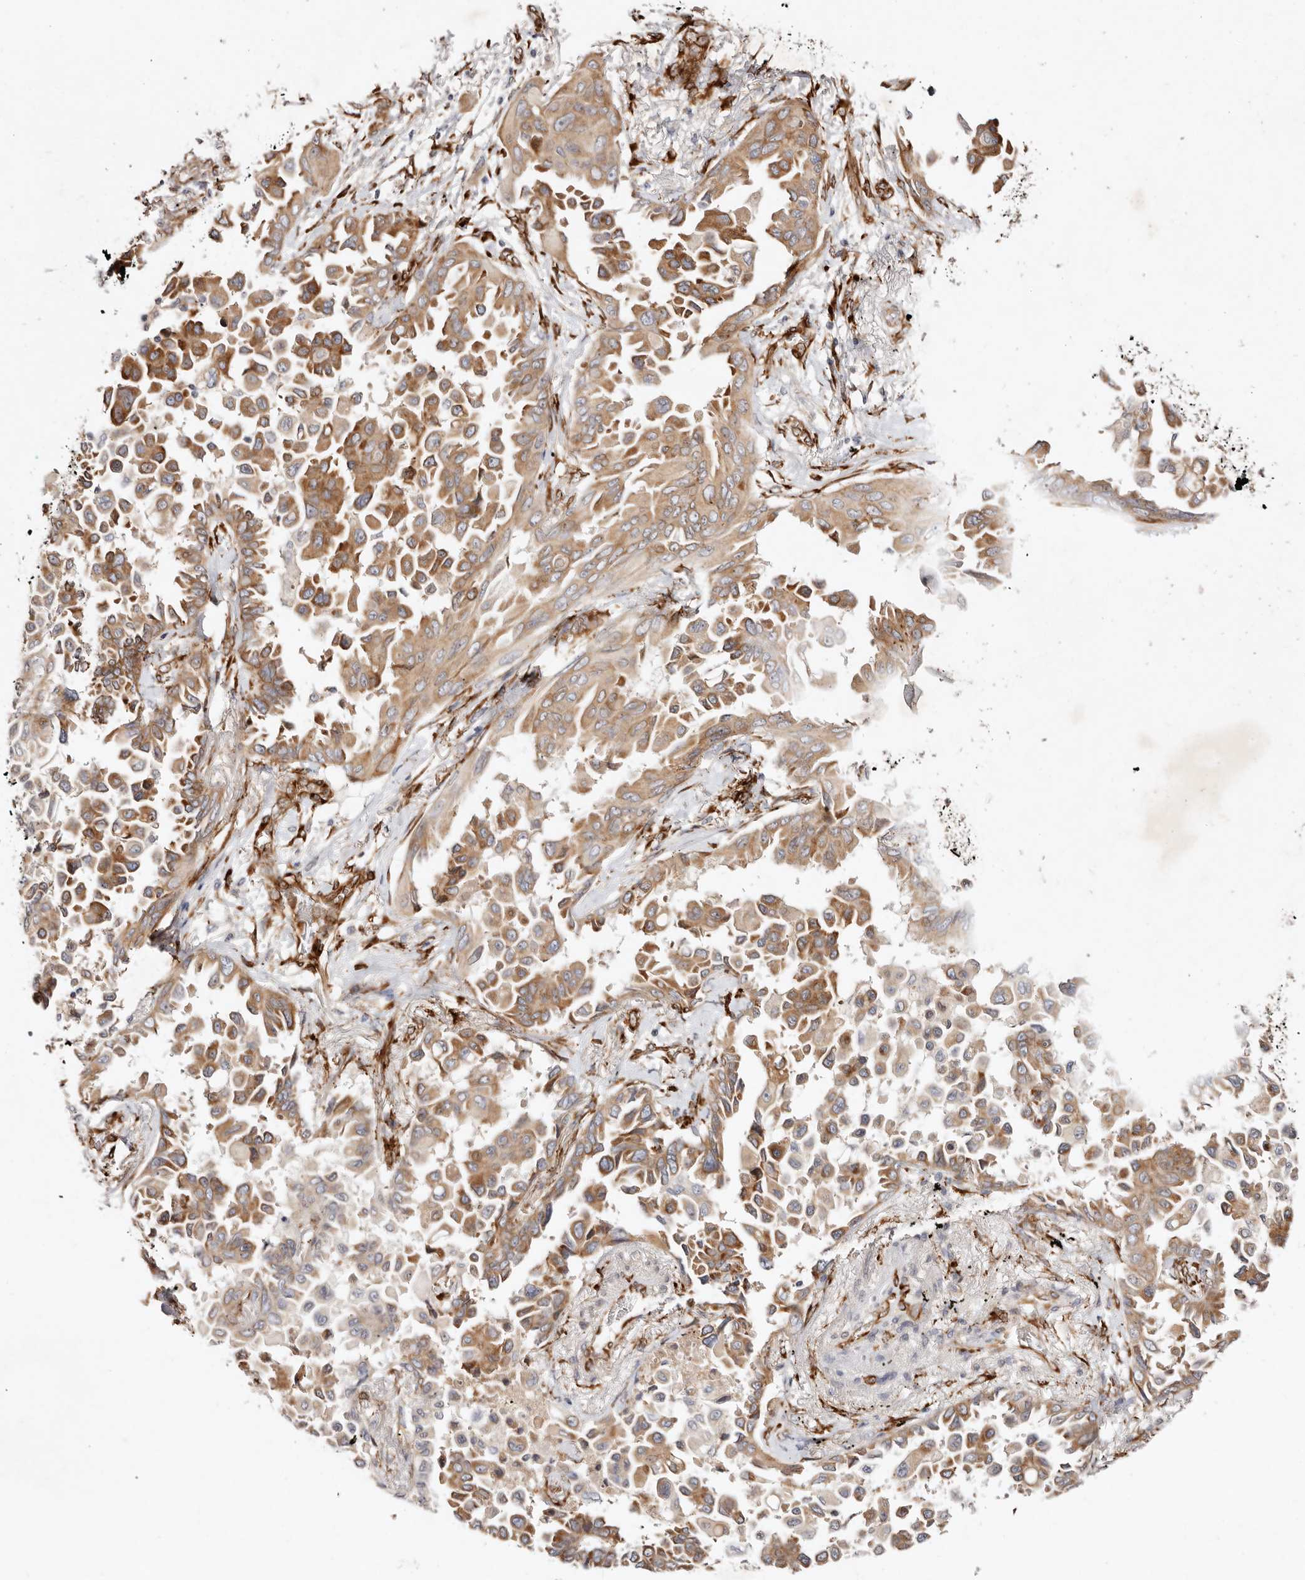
{"staining": {"intensity": "moderate", "quantity": ">75%", "location": "cytoplasmic/membranous"}, "tissue": "lung cancer", "cell_type": "Tumor cells", "image_type": "cancer", "snomed": [{"axis": "morphology", "description": "Adenocarcinoma, NOS"}, {"axis": "topography", "description": "Lung"}], "caption": "A medium amount of moderate cytoplasmic/membranous staining is present in about >75% of tumor cells in lung cancer tissue.", "gene": "SERPINH1", "patient": {"sex": "female", "age": 67}}